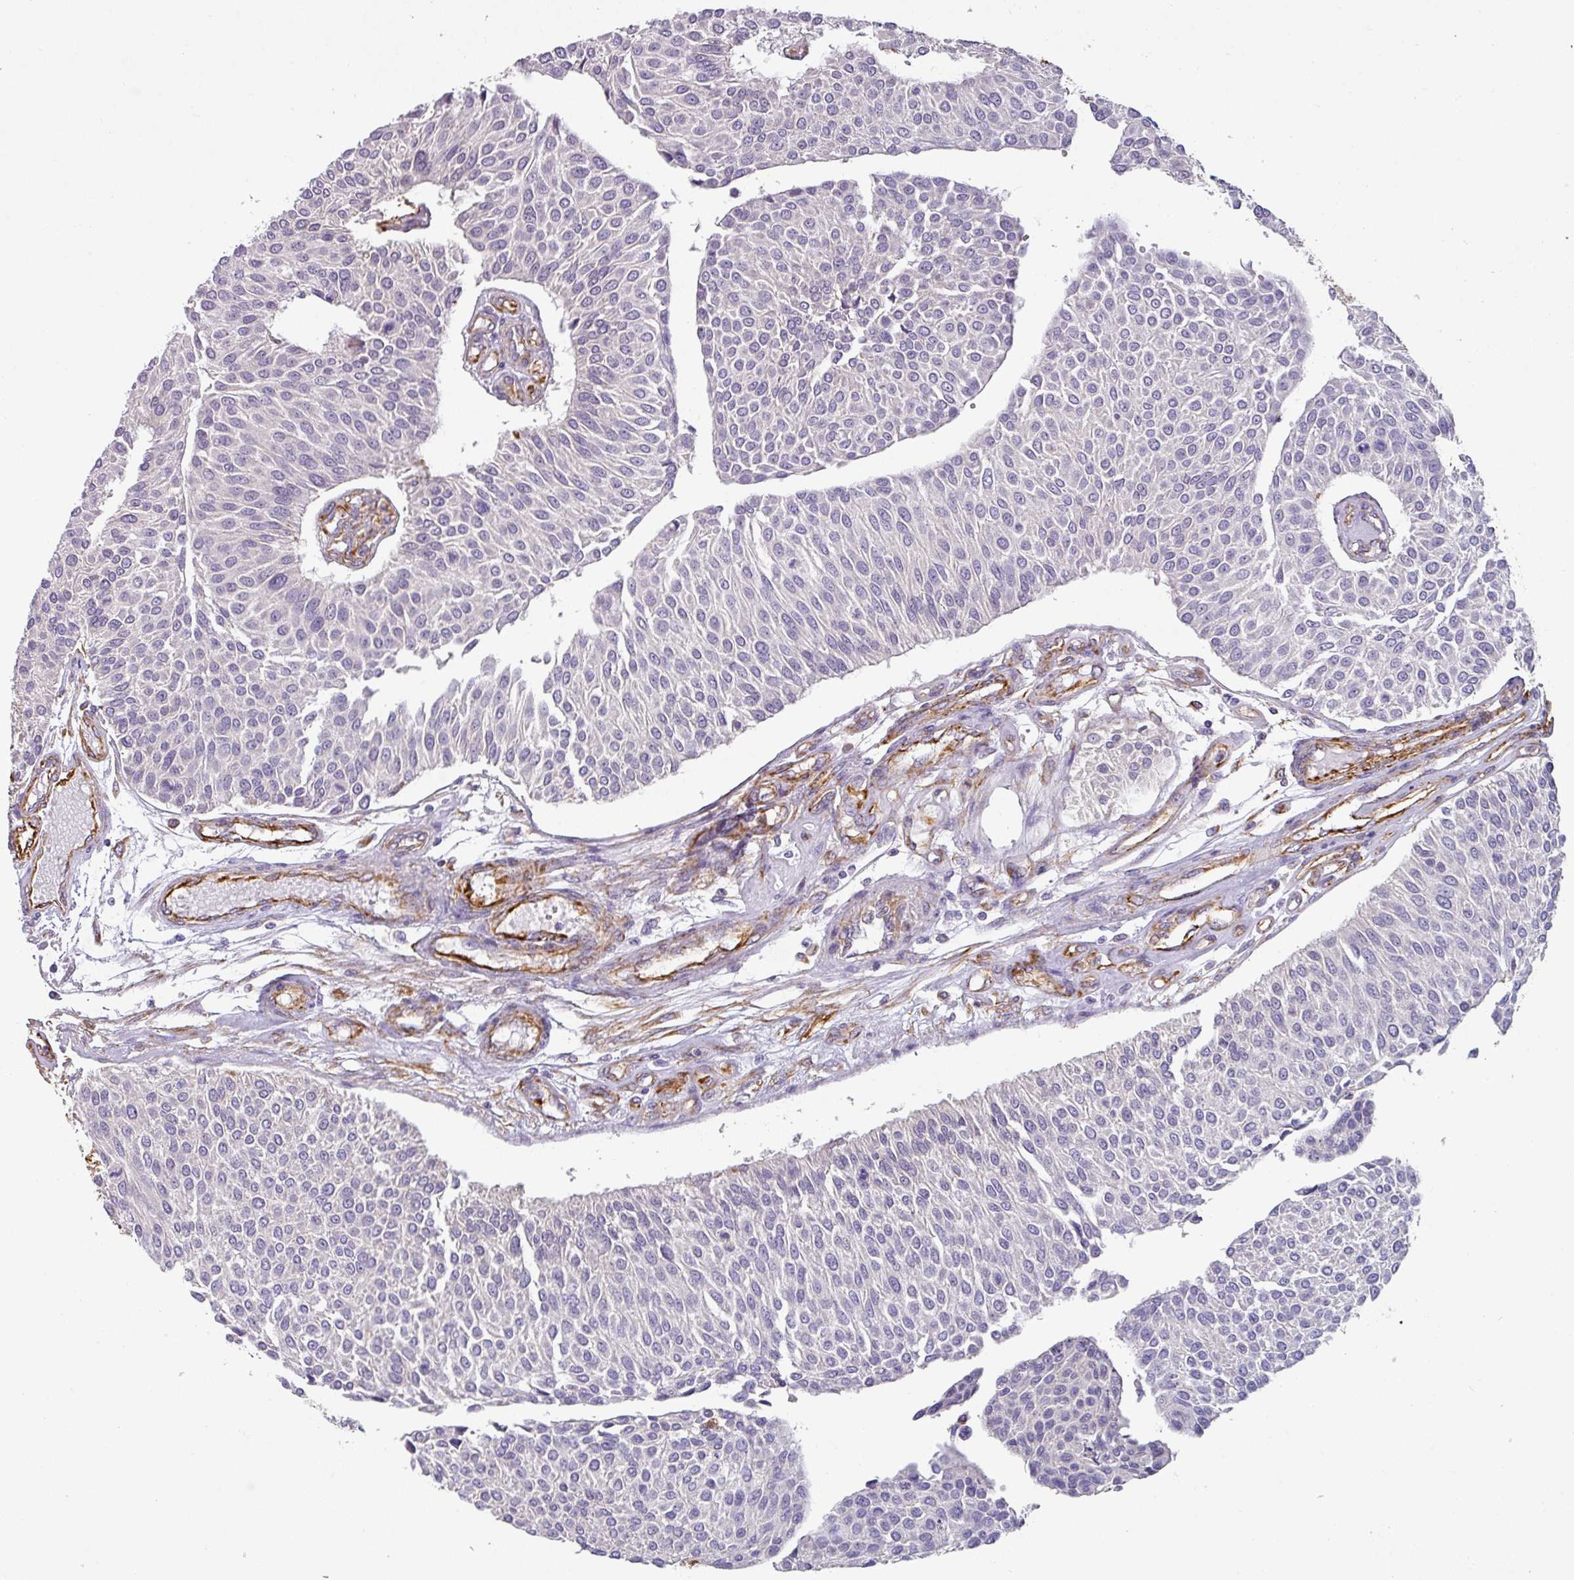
{"staining": {"intensity": "negative", "quantity": "none", "location": "none"}, "tissue": "urothelial cancer", "cell_type": "Tumor cells", "image_type": "cancer", "snomed": [{"axis": "morphology", "description": "Urothelial carcinoma, NOS"}, {"axis": "topography", "description": "Urinary bladder"}], "caption": "Immunohistochemical staining of human urothelial cancer demonstrates no significant expression in tumor cells.", "gene": "ZNF280C", "patient": {"sex": "male", "age": 55}}